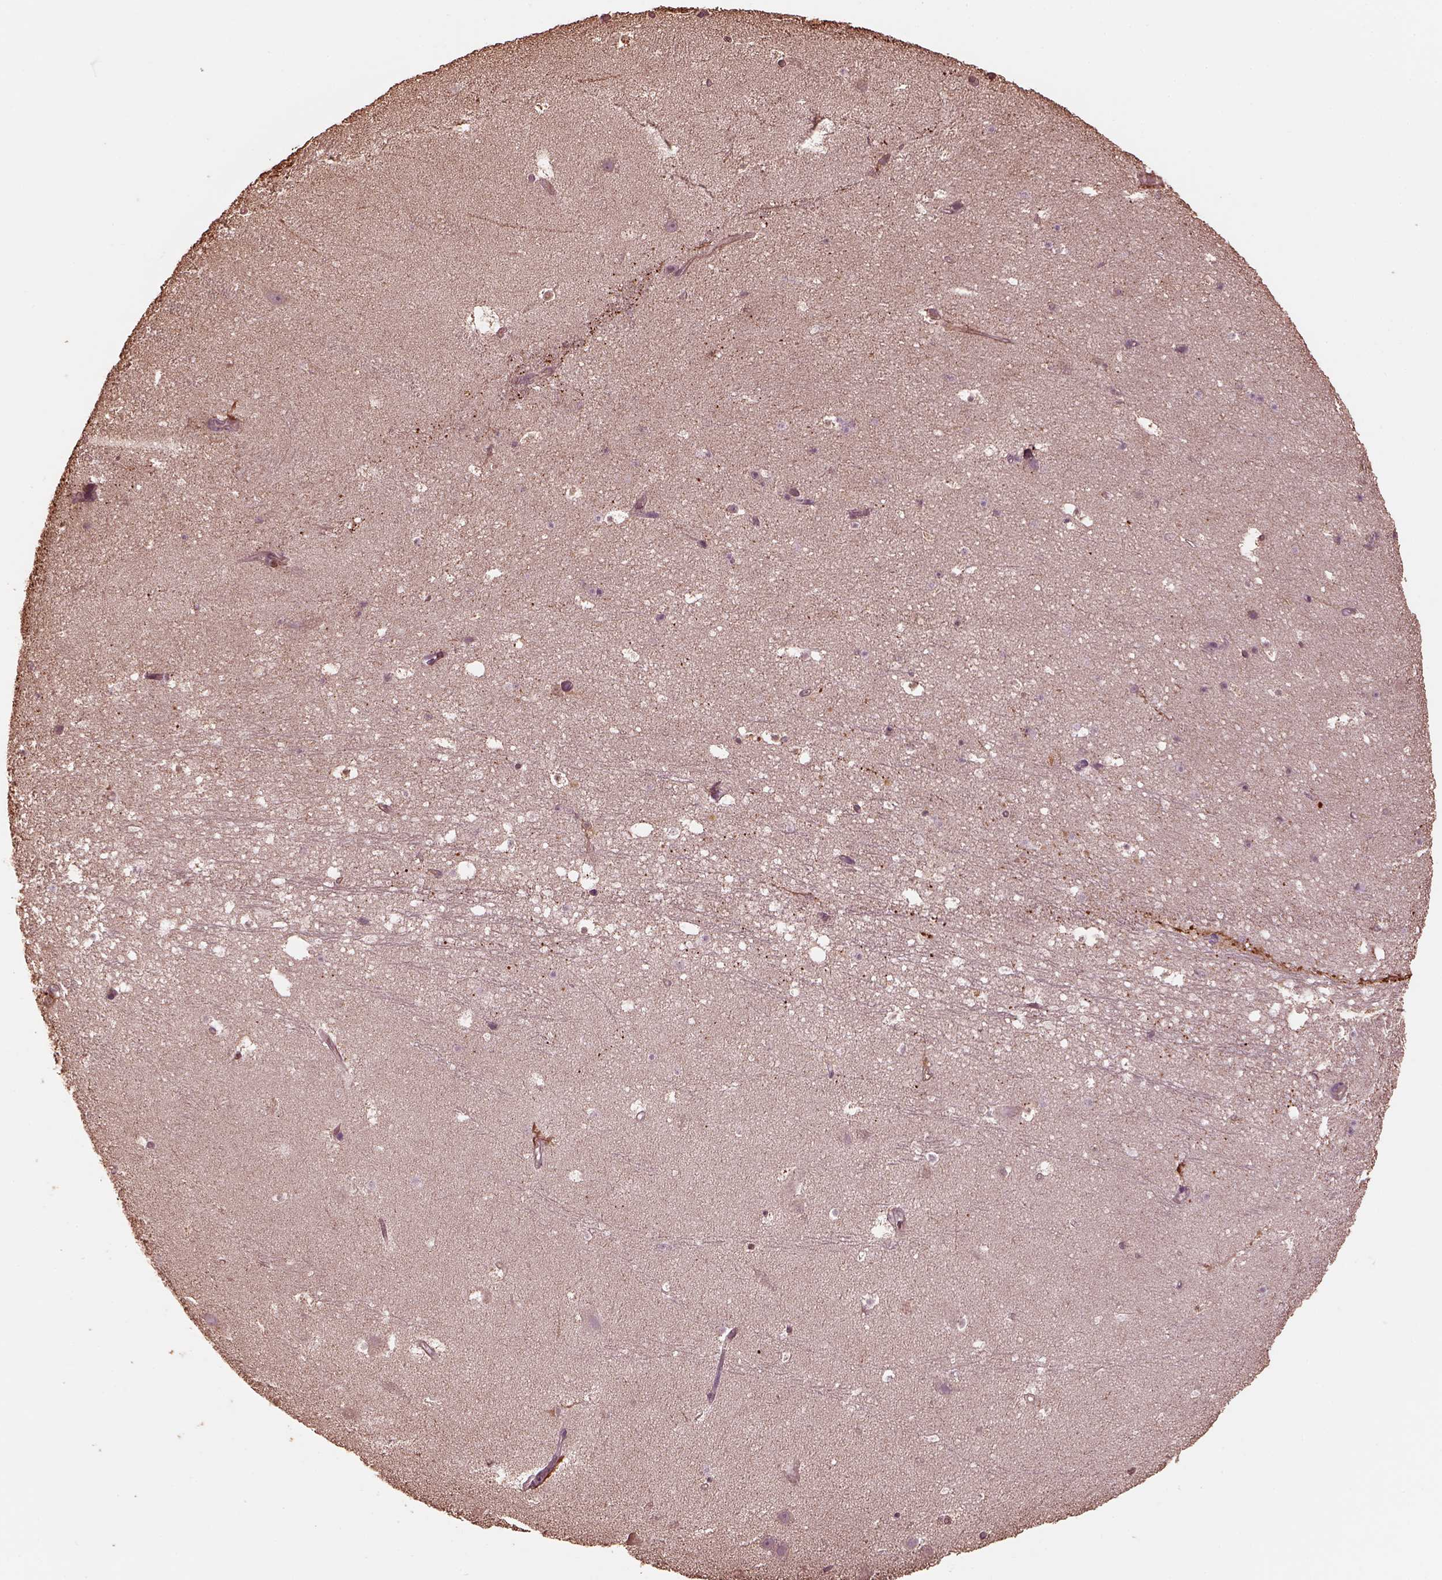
{"staining": {"intensity": "negative", "quantity": "none", "location": "none"}, "tissue": "hippocampus", "cell_type": "Glial cells", "image_type": "normal", "snomed": [{"axis": "morphology", "description": "Normal tissue, NOS"}, {"axis": "topography", "description": "Hippocampus"}], "caption": "Immunohistochemistry (IHC) photomicrograph of benign hippocampus: hippocampus stained with DAB (3,3'-diaminobenzidine) reveals no significant protein staining in glial cells.", "gene": "GTPBP1", "patient": {"sex": "male", "age": 26}}